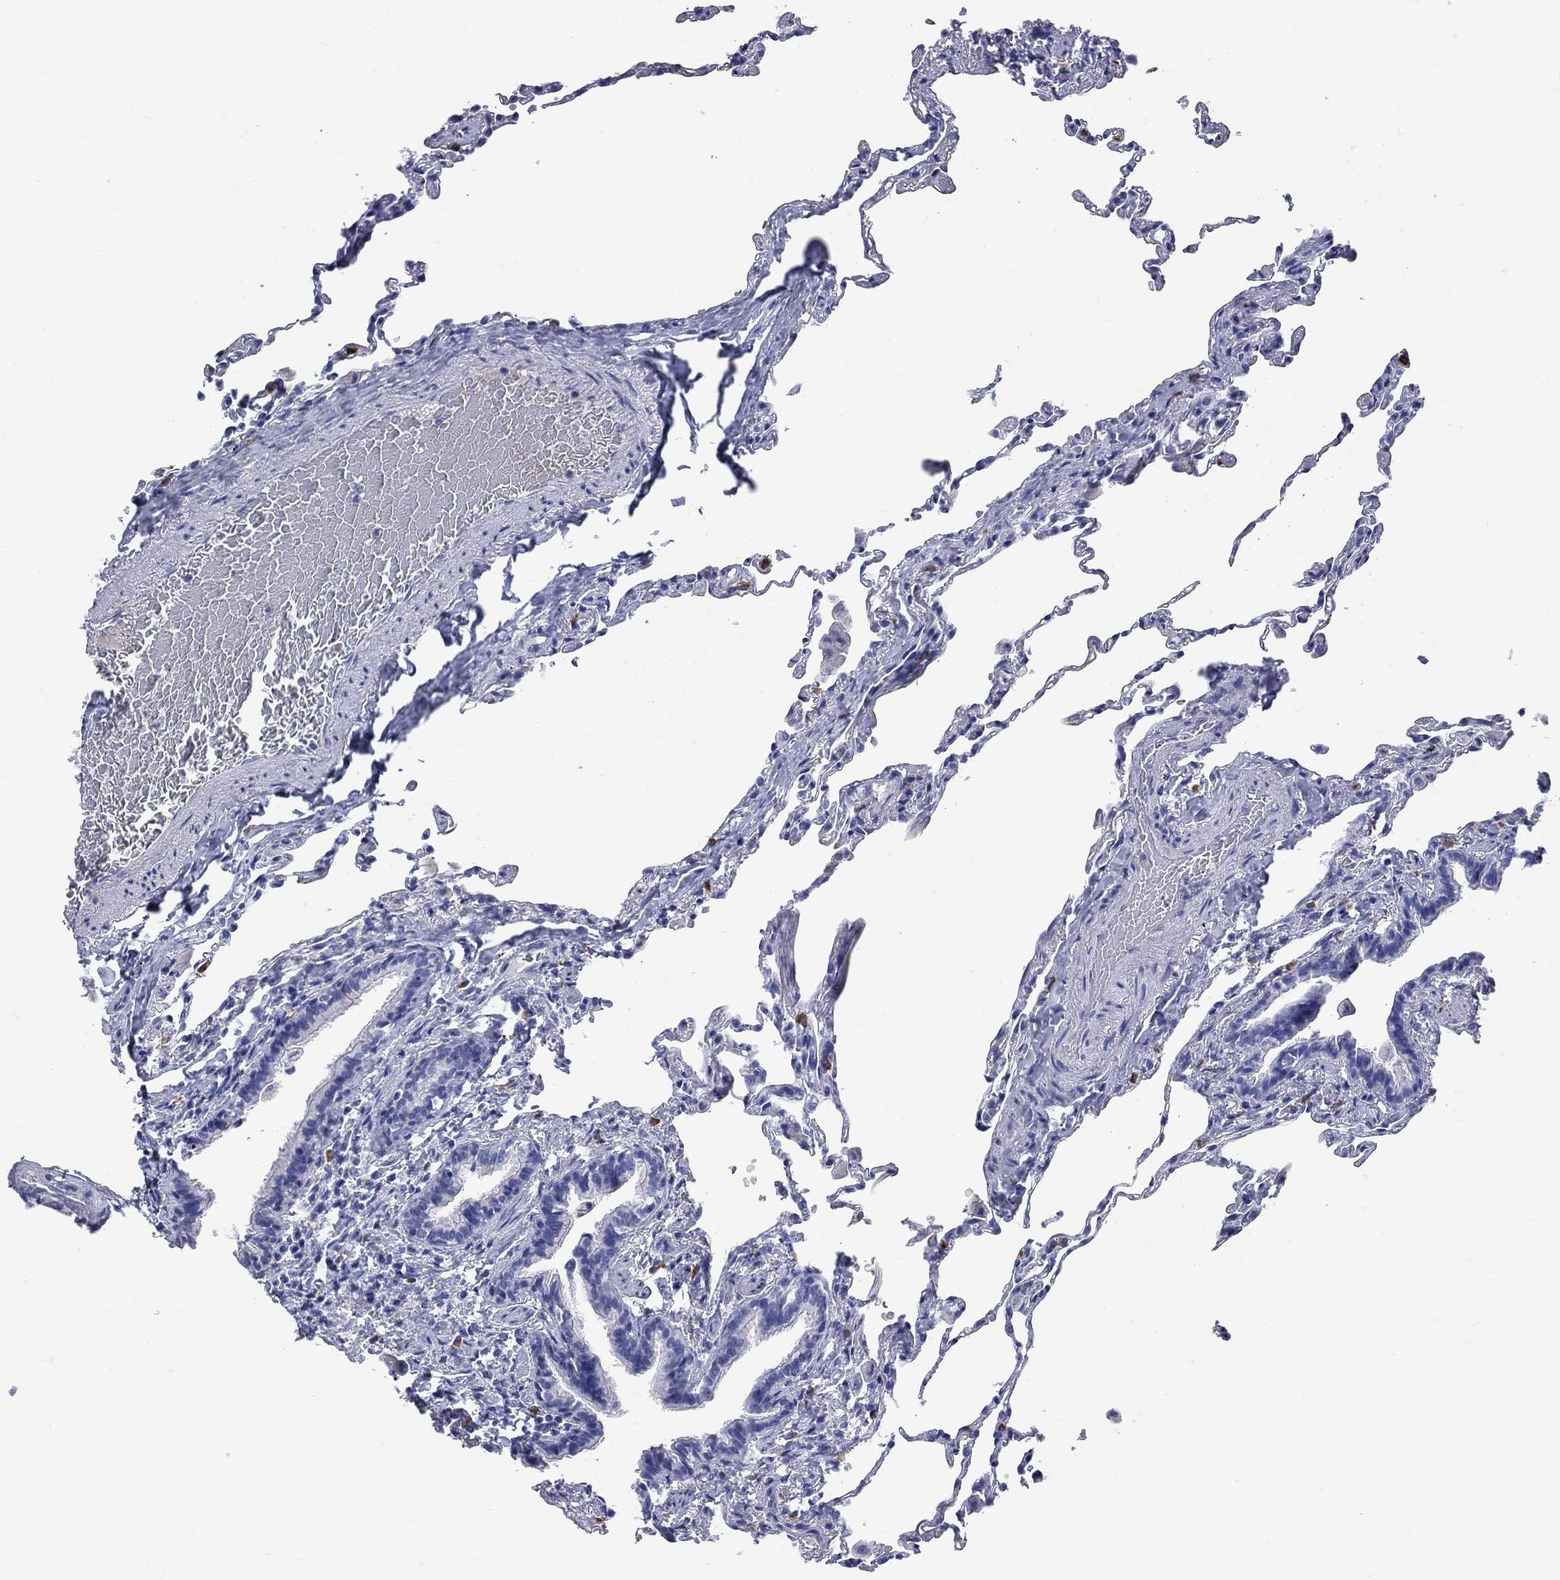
{"staining": {"intensity": "moderate", "quantity": "<25%", "location": "cytoplasmic/membranous"}, "tissue": "lung", "cell_type": "Alveolar cells", "image_type": "normal", "snomed": [{"axis": "morphology", "description": "Normal tissue, NOS"}, {"axis": "topography", "description": "Lung"}], "caption": "Brown immunohistochemical staining in normal lung demonstrates moderate cytoplasmic/membranous expression in about <25% of alveolar cells. The protein of interest is shown in brown color, while the nuclei are stained blue.", "gene": "FAM221B", "patient": {"sex": "female", "age": 57}}